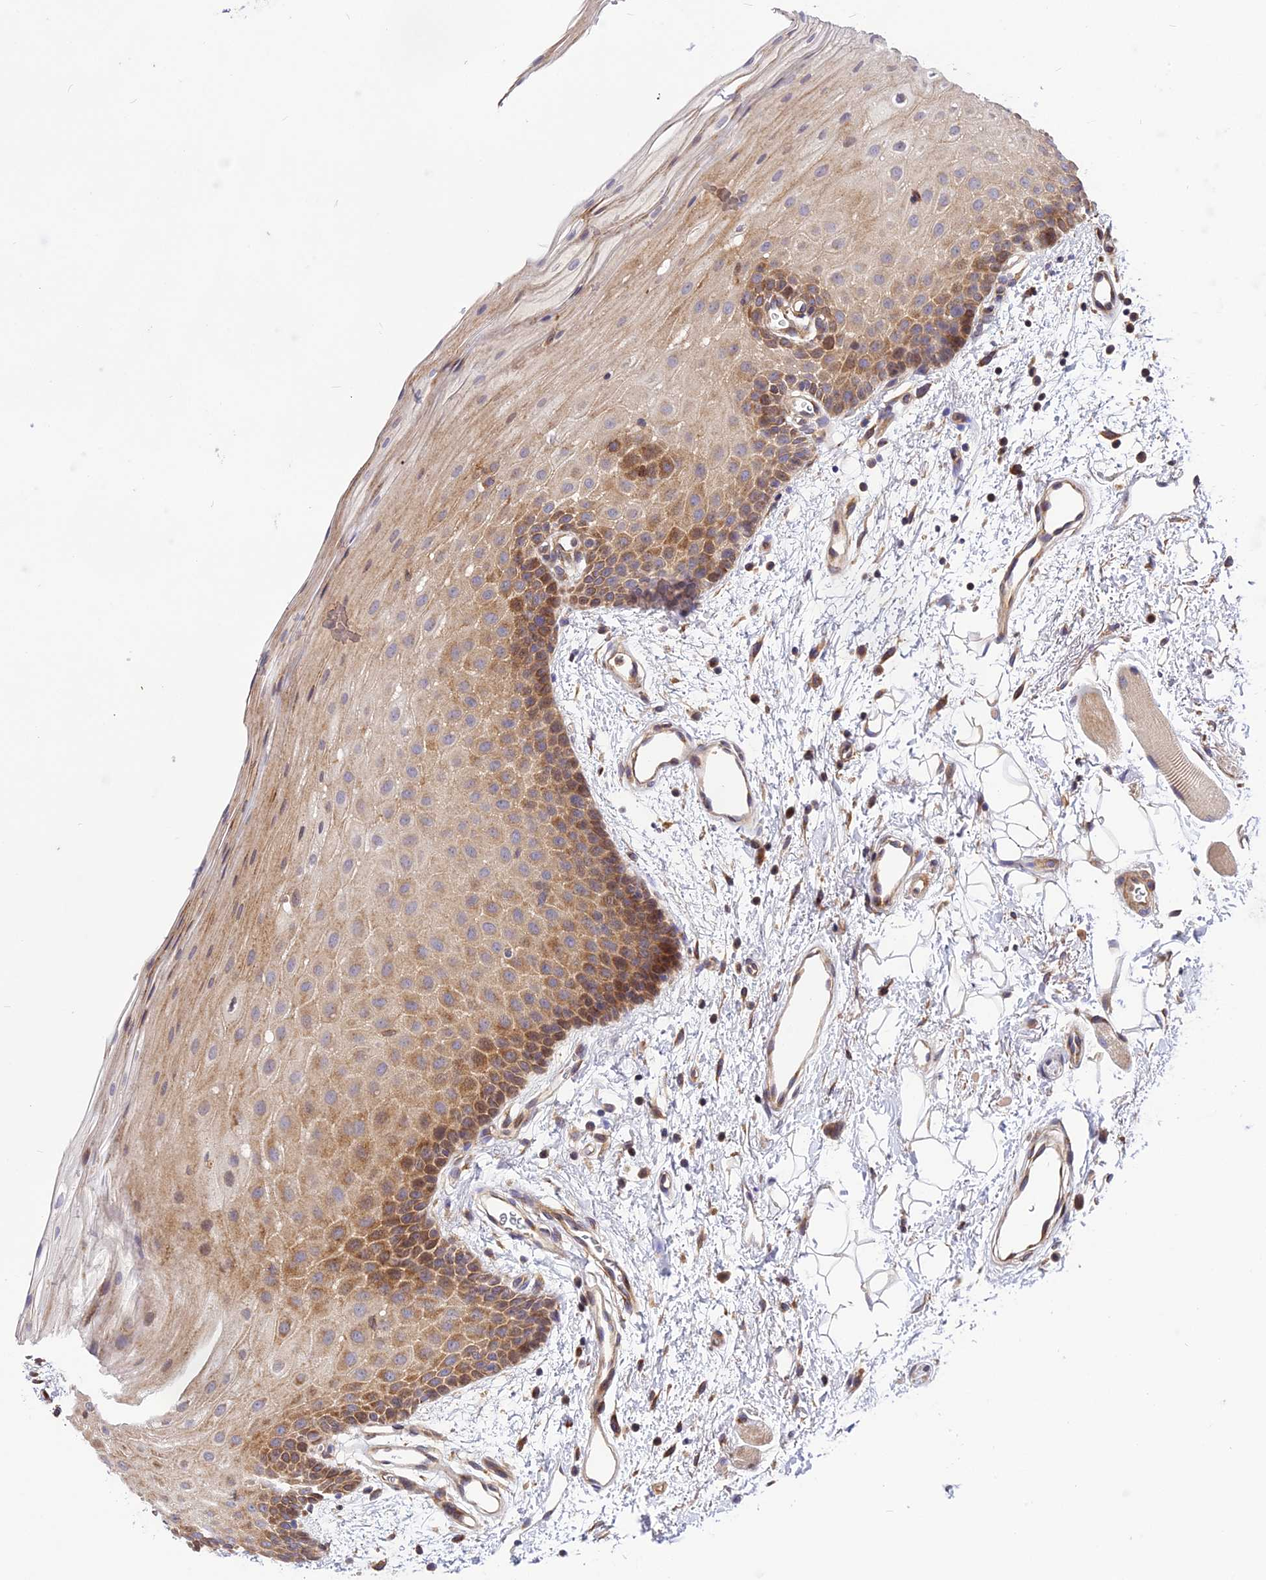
{"staining": {"intensity": "strong", "quantity": "25%-75%", "location": "cytoplasmic/membranous"}, "tissue": "oral mucosa", "cell_type": "Squamous epithelial cells", "image_type": "normal", "snomed": [{"axis": "morphology", "description": "Normal tissue, NOS"}, {"axis": "topography", "description": "Oral tissue"}], "caption": "Brown immunohistochemical staining in benign human oral mucosa displays strong cytoplasmic/membranous staining in about 25%-75% of squamous epithelial cells.", "gene": "ROCK1", "patient": {"sex": "male", "age": 68}}